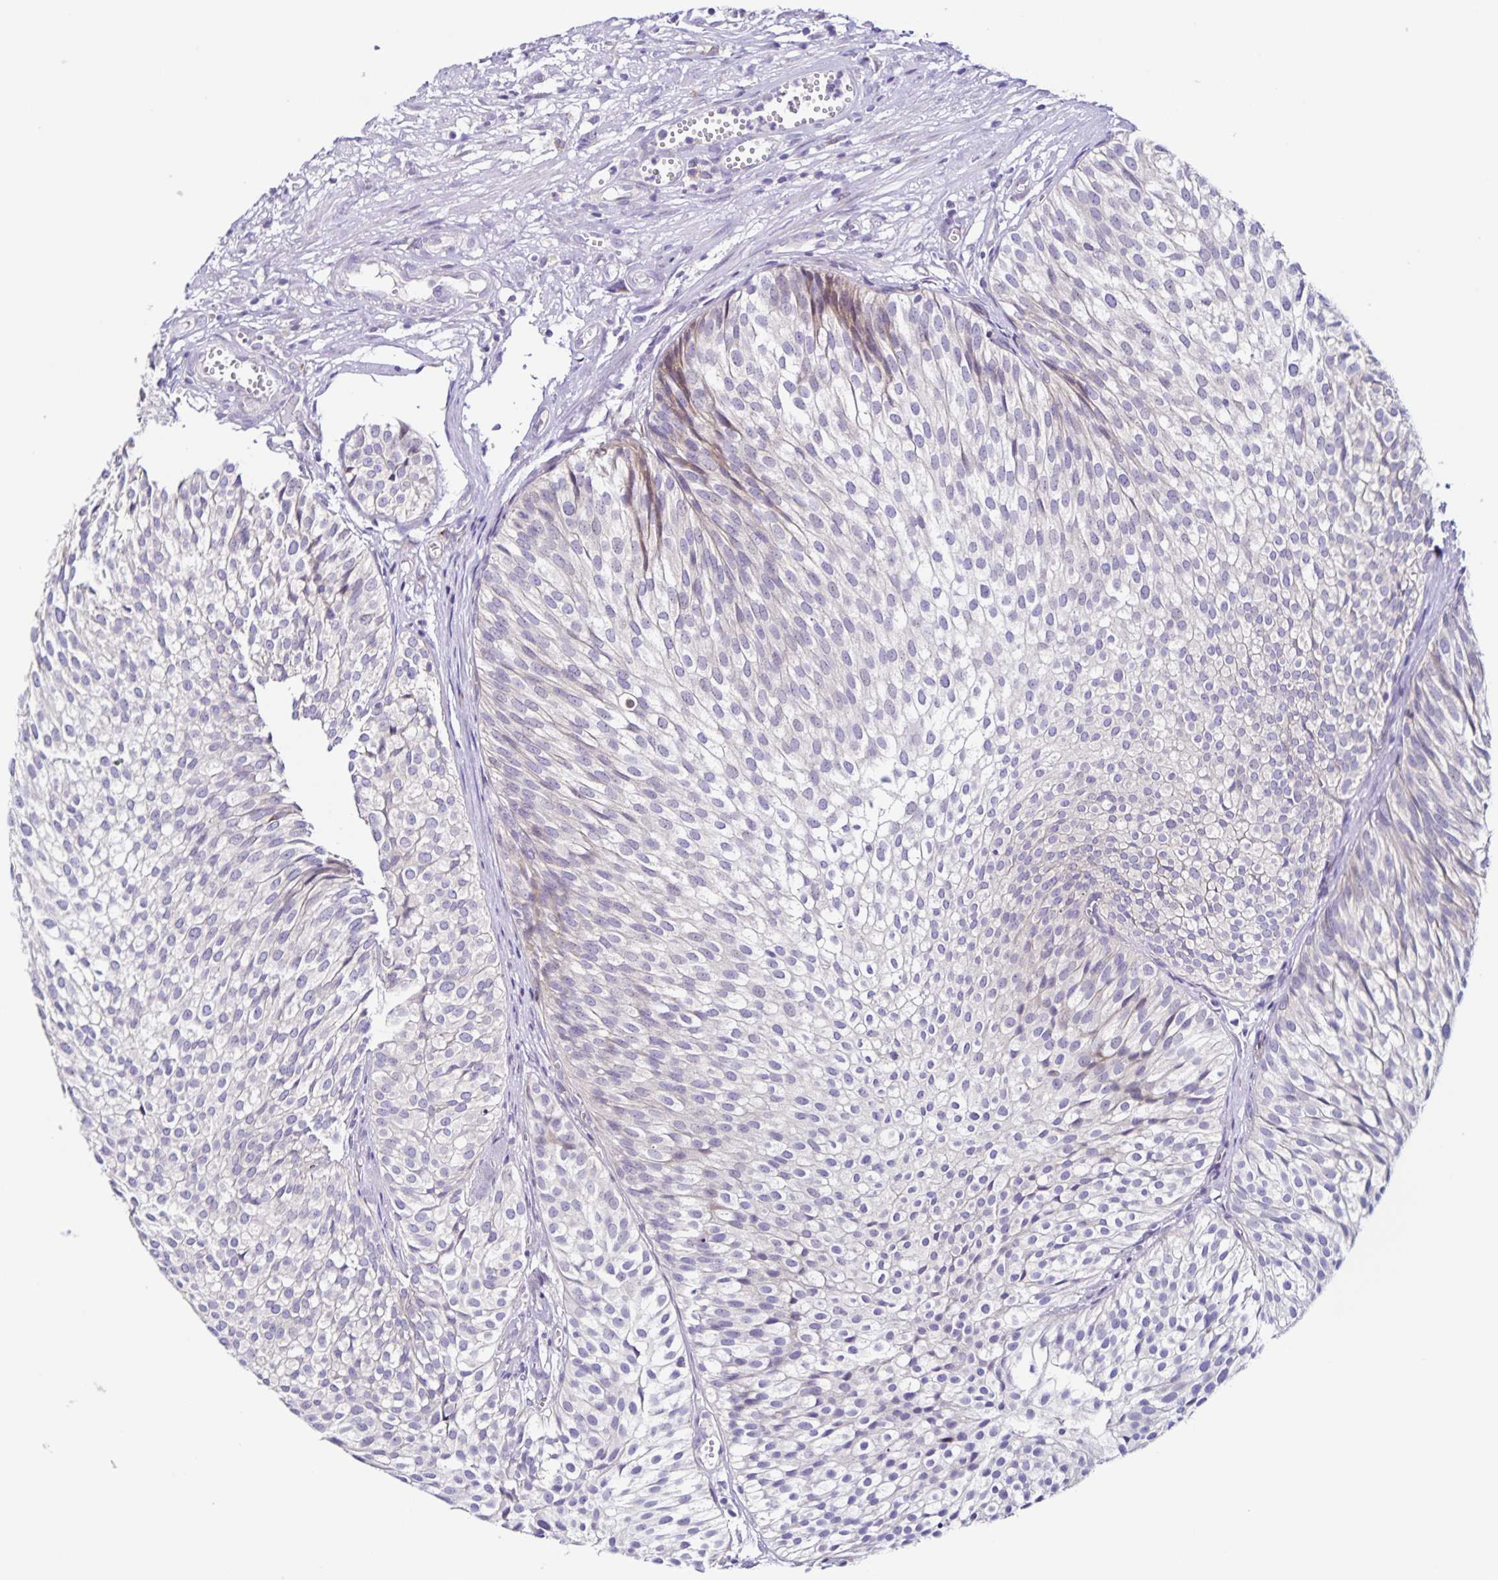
{"staining": {"intensity": "negative", "quantity": "none", "location": "none"}, "tissue": "urothelial cancer", "cell_type": "Tumor cells", "image_type": "cancer", "snomed": [{"axis": "morphology", "description": "Urothelial carcinoma, Low grade"}, {"axis": "topography", "description": "Urinary bladder"}], "caption": "Tumor cells are negative for protein expression in human urothelial cancer.", "gene": "RNFT2", "patient": {"sex": "male", "age": 91}}